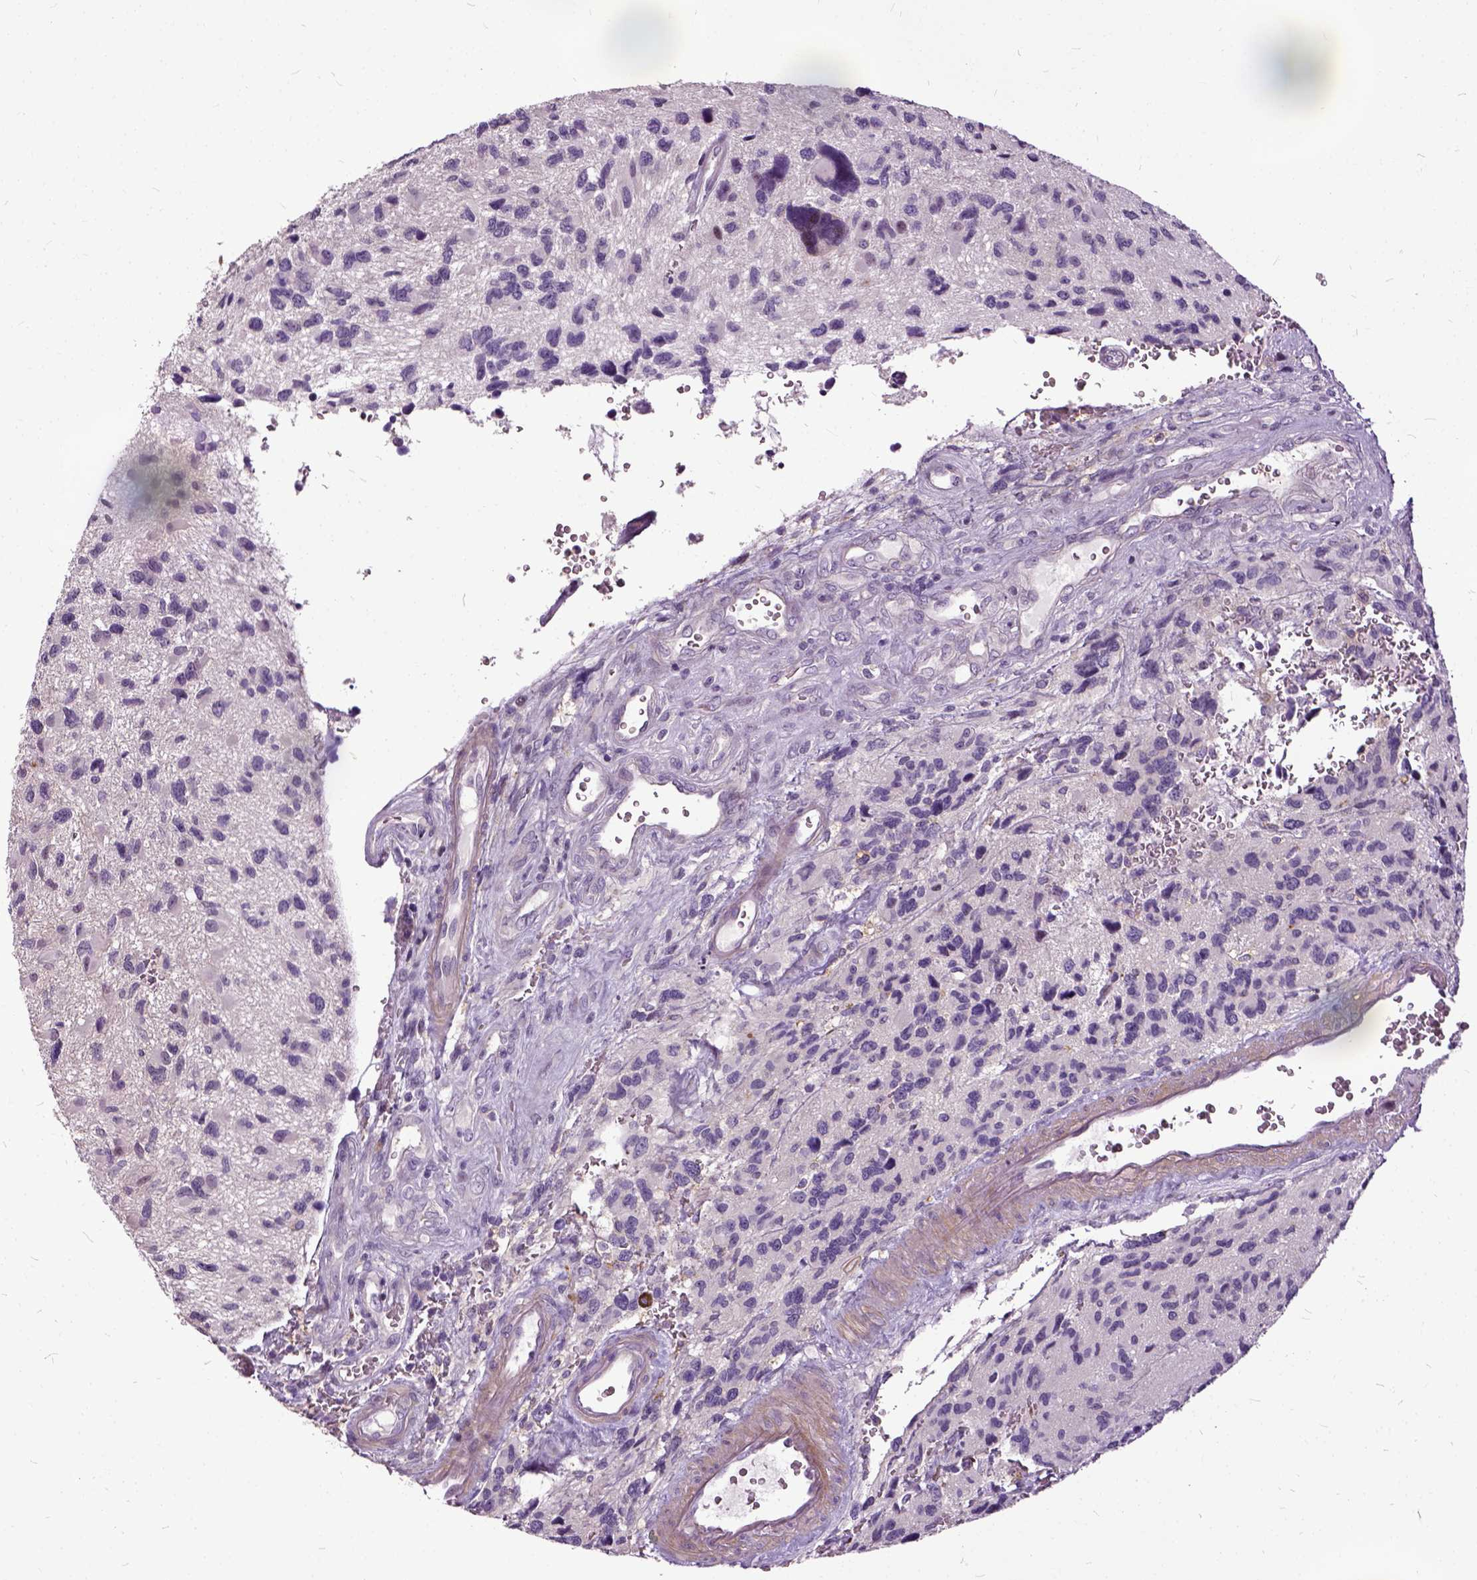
{"staining": {"intensity": "negative", "quantity": "none", "location": "none"}, "tissue": "glioma", "cell_type": "Tumor cells", "image_type": "cancer", "snomed": [{"axis": "morphology", "description": "Glioma, malignant, NOS"}, {"axis": "morphology", "description": "Glioma, malignant, High grade"}, {"axis": "topography", "description": "Brain"}], "caption": "High power microscopy image of an immunohistochemistry image of glioma (malignant), revealing no significant staining in tumor cells.", "gene": "ILRUN", "patient": {"sex": "female", "age": 71}}